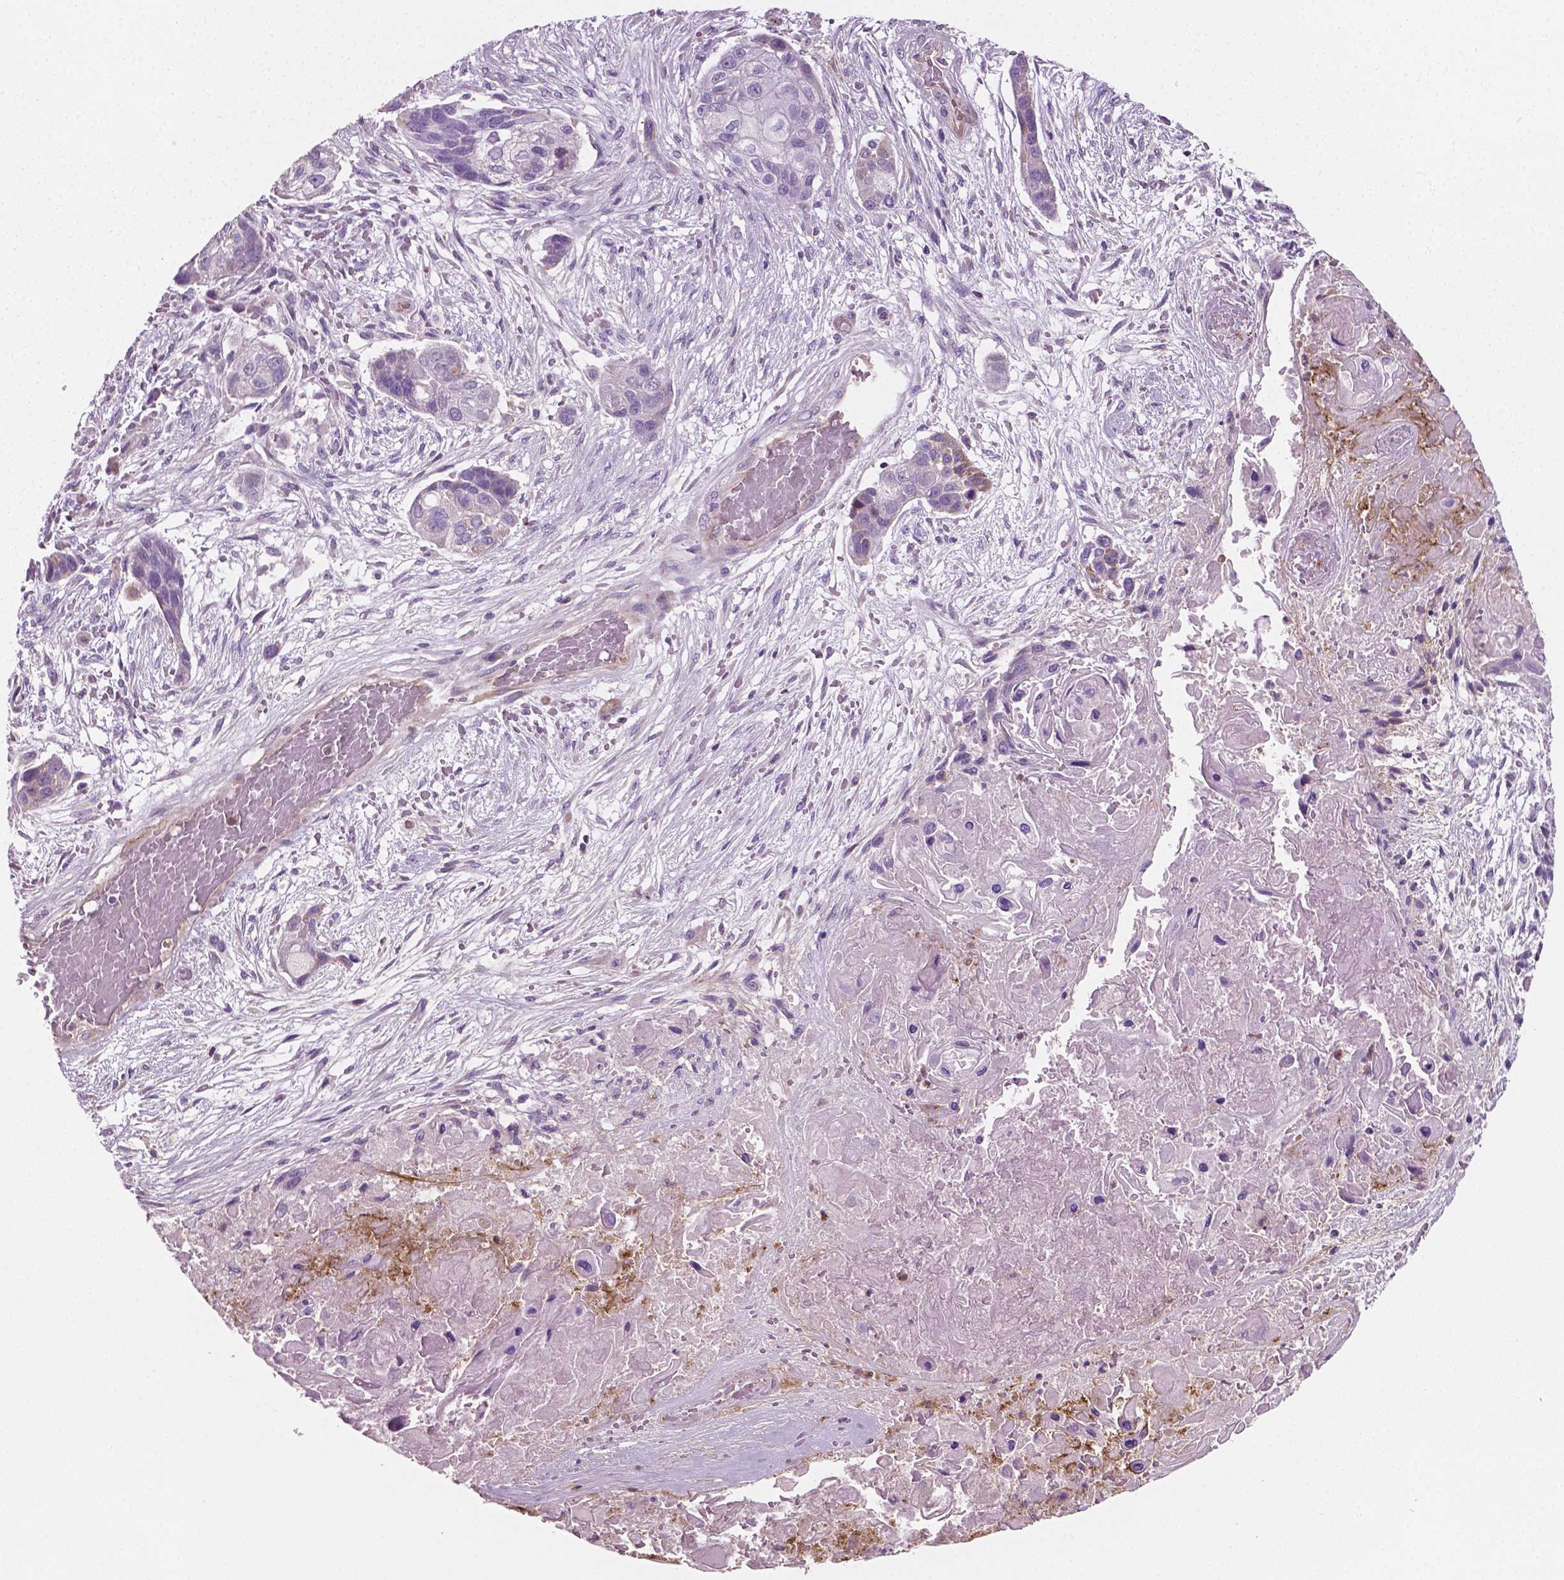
{"staining": {"intensity": "moderate", "quantity": "<25%", "location": "cytoplasmic/membranous"}, "tissue": "lung cancer", "cell_type": "Tumor cells", "image_type": "cancer", "snomed": [{"axis": "morphology", "description": "Squamous cell carcinoma, NOS"}, {"axis": "topography", "description": "Lung"}], "caption": "Tumor cells demonstrate low levels of moderate cytoplasmic/membranous positivity in approximately <25% of cells in human squamous cell carcinoma (lung). (DAB (3,3'-diaminobenzidine) IHC, brown staining for protein, blue staining for nuclei).", "gene": "PTX3", "patient": {"sex": "male", "age": 69}}